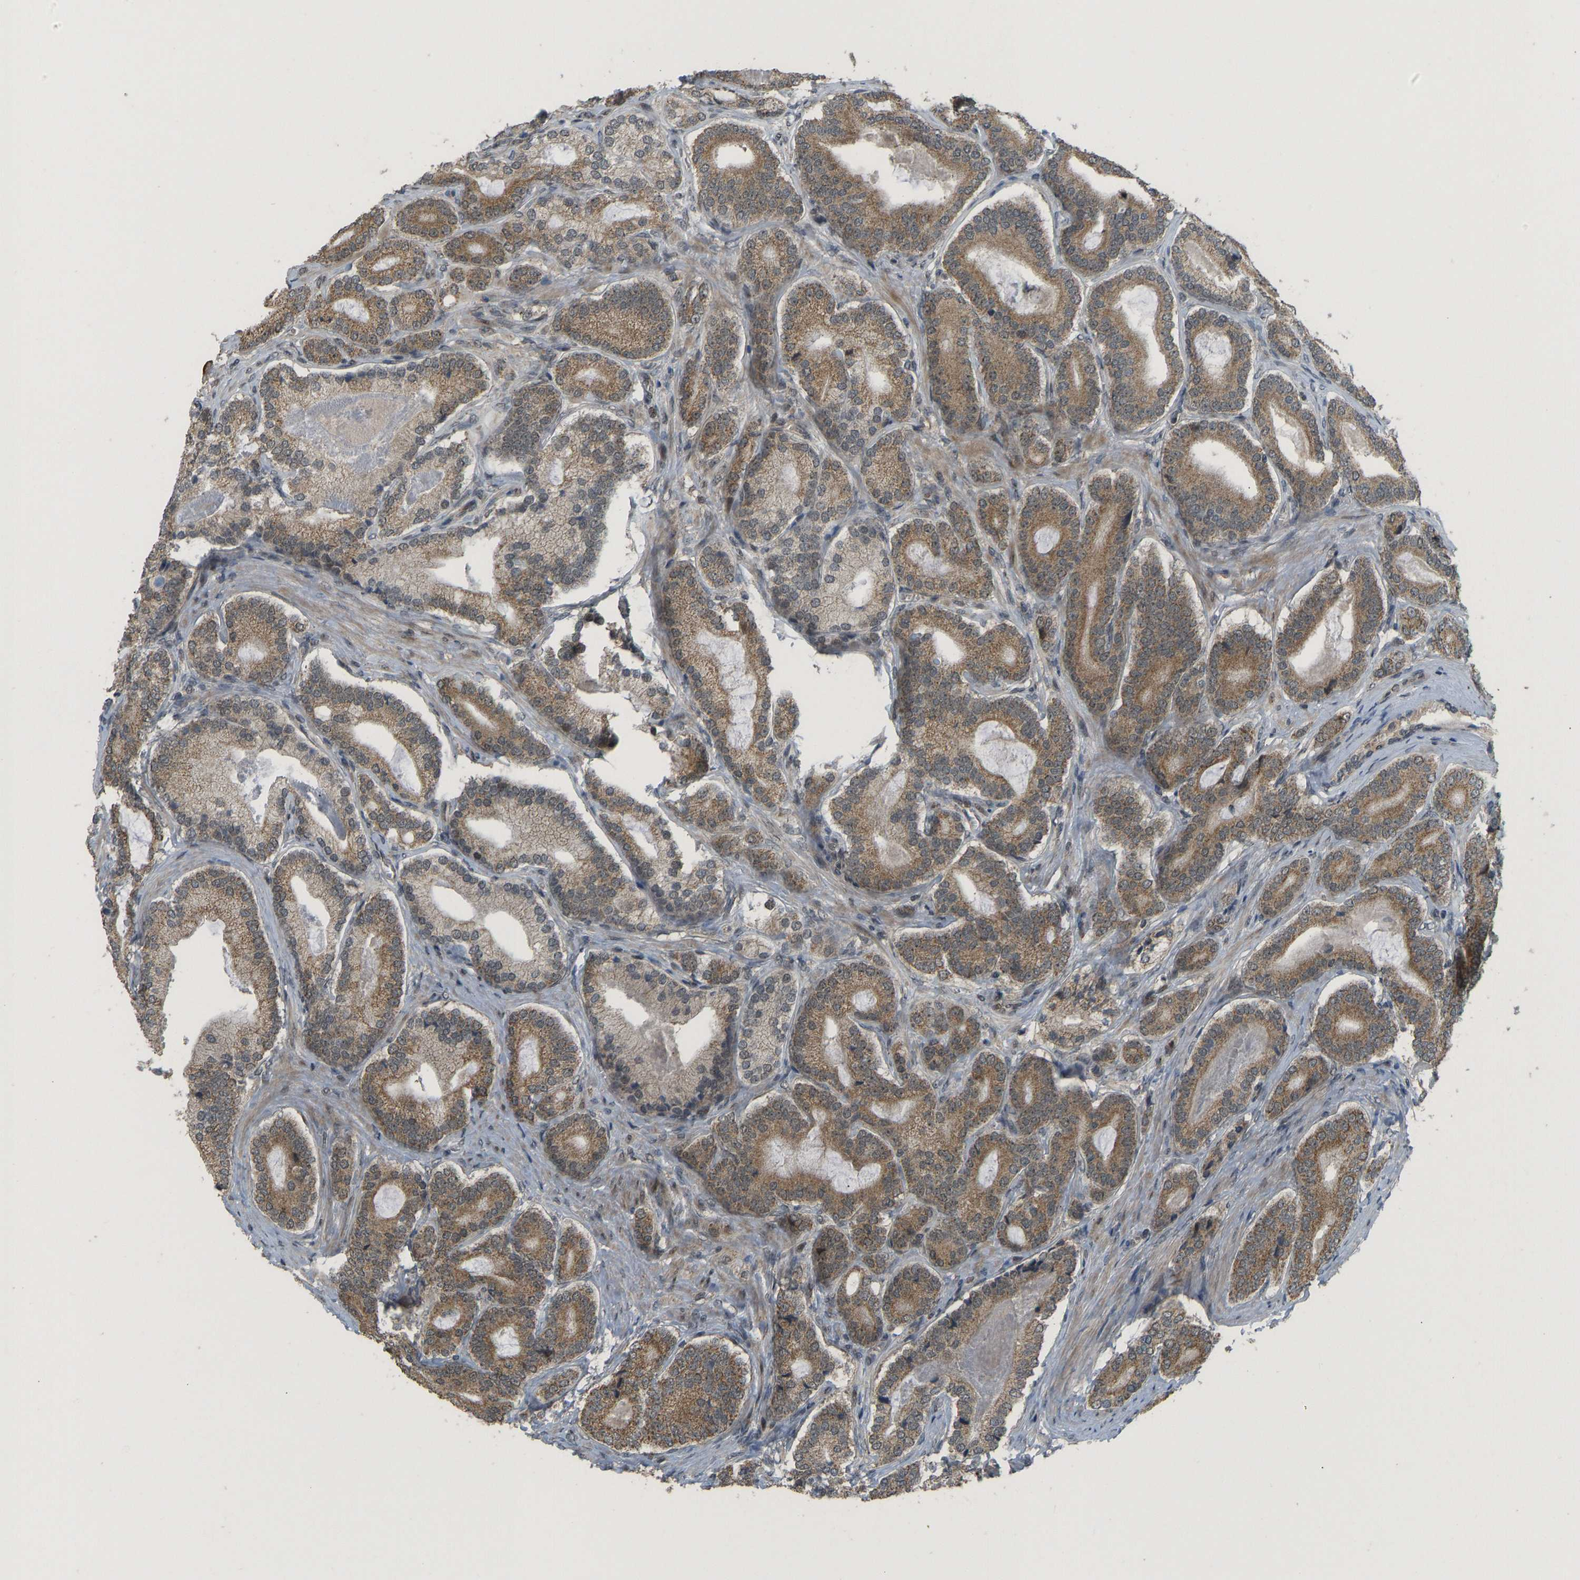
{"staining": {"intensity": "moderate", "quantity": ">75%", "location": "cytoplasmic/membranous"}, "tissue": "prostate cancer", "cell_type": "Tumor cells", "image_type": "cancer", "snomed": [{"axis": "morphology", "description": "Adenocarcinoma, High grade"}, {"axis": "topography", "description": "Prostate"}], "caption": "The histopathology image shows staining of prostate cancer (high-grade adenocarcinoma), revealing moderate cytoplasmic/membranous protein expression (brown color) within tumor cells. (IHC, brightfield microscopy, high magnification).", "gene": "ACADS", "patient": {"sex": "male", "age": 60}}